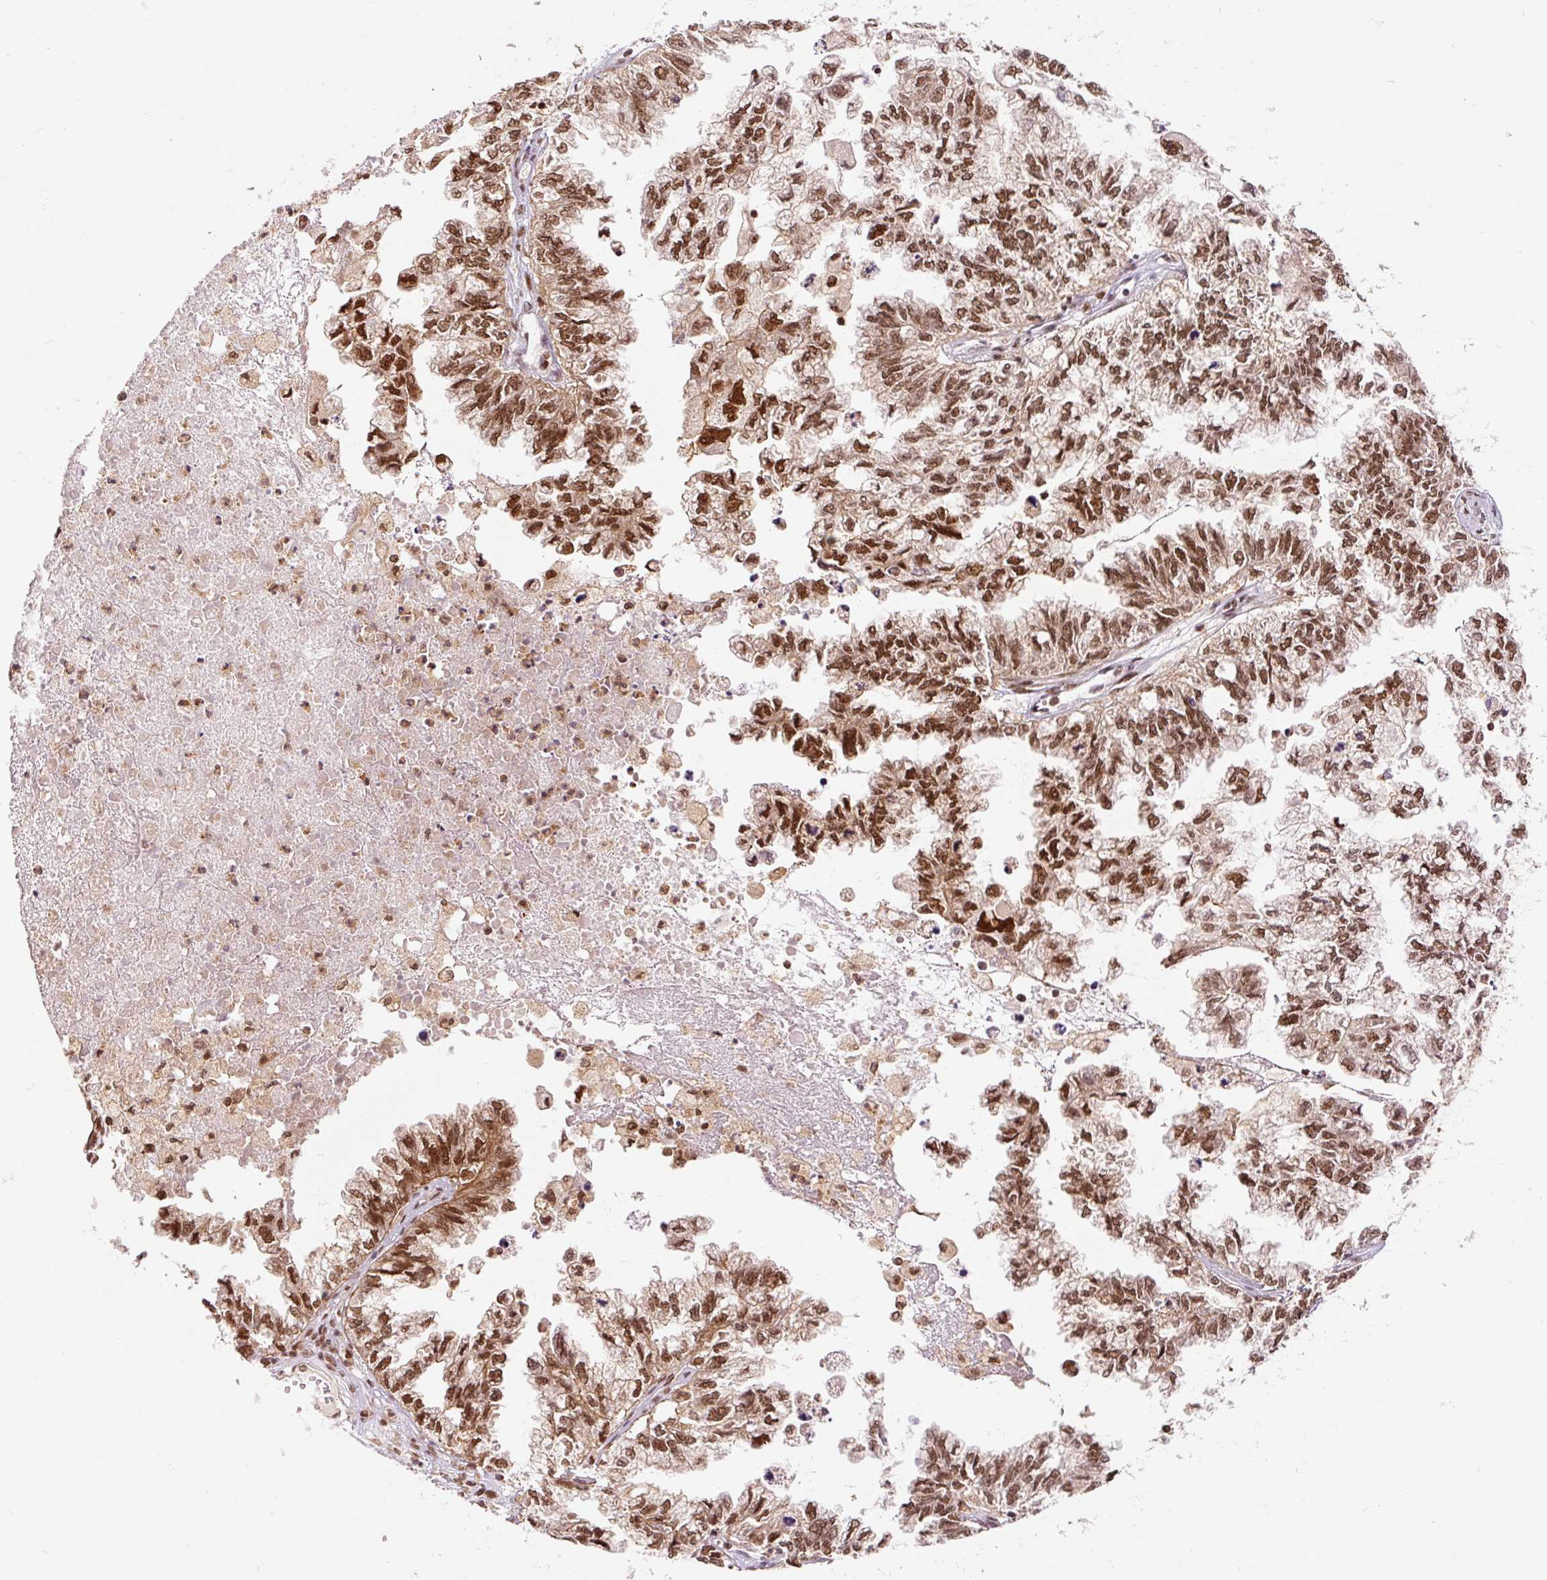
{"staining": {"intensity": "strong", "quantity": ">75%", "location": "nuclear"}, "tissue": "ovarian cancer", "cell_type": "Tumor cells", "image_type": "cancer", "snomed": [{"axis": "morphology", "description": "Cystadenocarcinoma, mucinous, NOS"}, {"axis": "topography", "description": "Ovary"}], "caption": "Tumor cells display strong nuclear expression in about >75% of cells in mucinous cystadenocarcinoma (ovarian).", "gene": "CSTF1", "patient": {"sex": "female", "age": 72}}